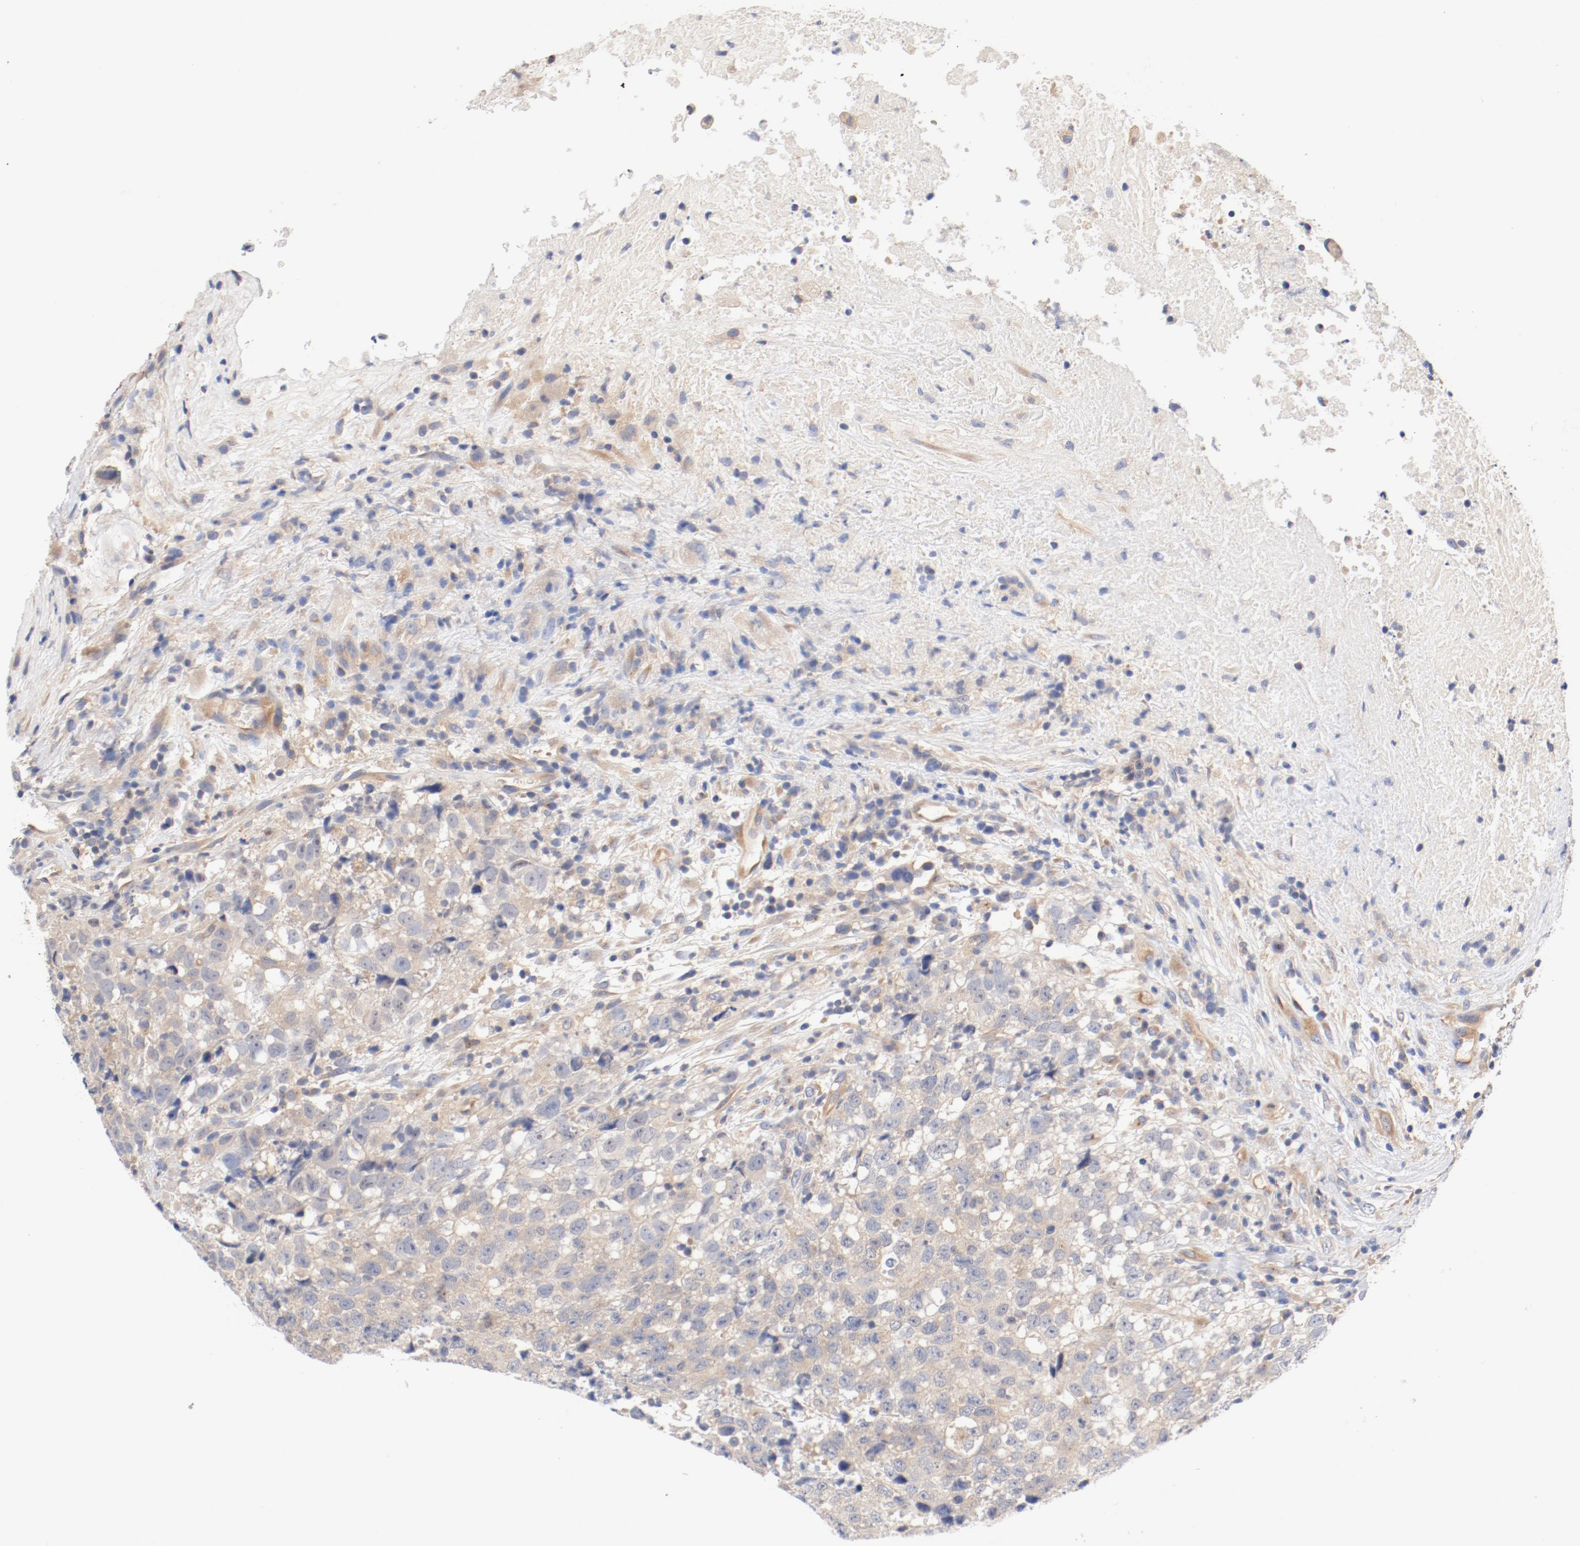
{"staining": {"intensity": "weak", "quantity": "<25%", "location": "cytoplasmic/membranous"}, "tissue": "testis cancer", "cell_type": "Tumor cells", "image_type": "cancer", "snomed": [{"axis": "morphology", "description": "Necrosis, NOS"}, {"axis": "morphology", "description": "Carcinoma, Embryonal, NOS"}, {"axis": "topography", "description": "Testis"}], "caption": "IHC of testis cancer exhibits no expression in tumor cells. The staining was performed using DAB (3,3'-diaminobenzidine) to visualize the protein expression in brown, while the nuclei were stained in blue with hematoxylin (Magnification: 20x).", "gene": "DYNC1H1", "patient": {"sex": "male", "age": 19}}